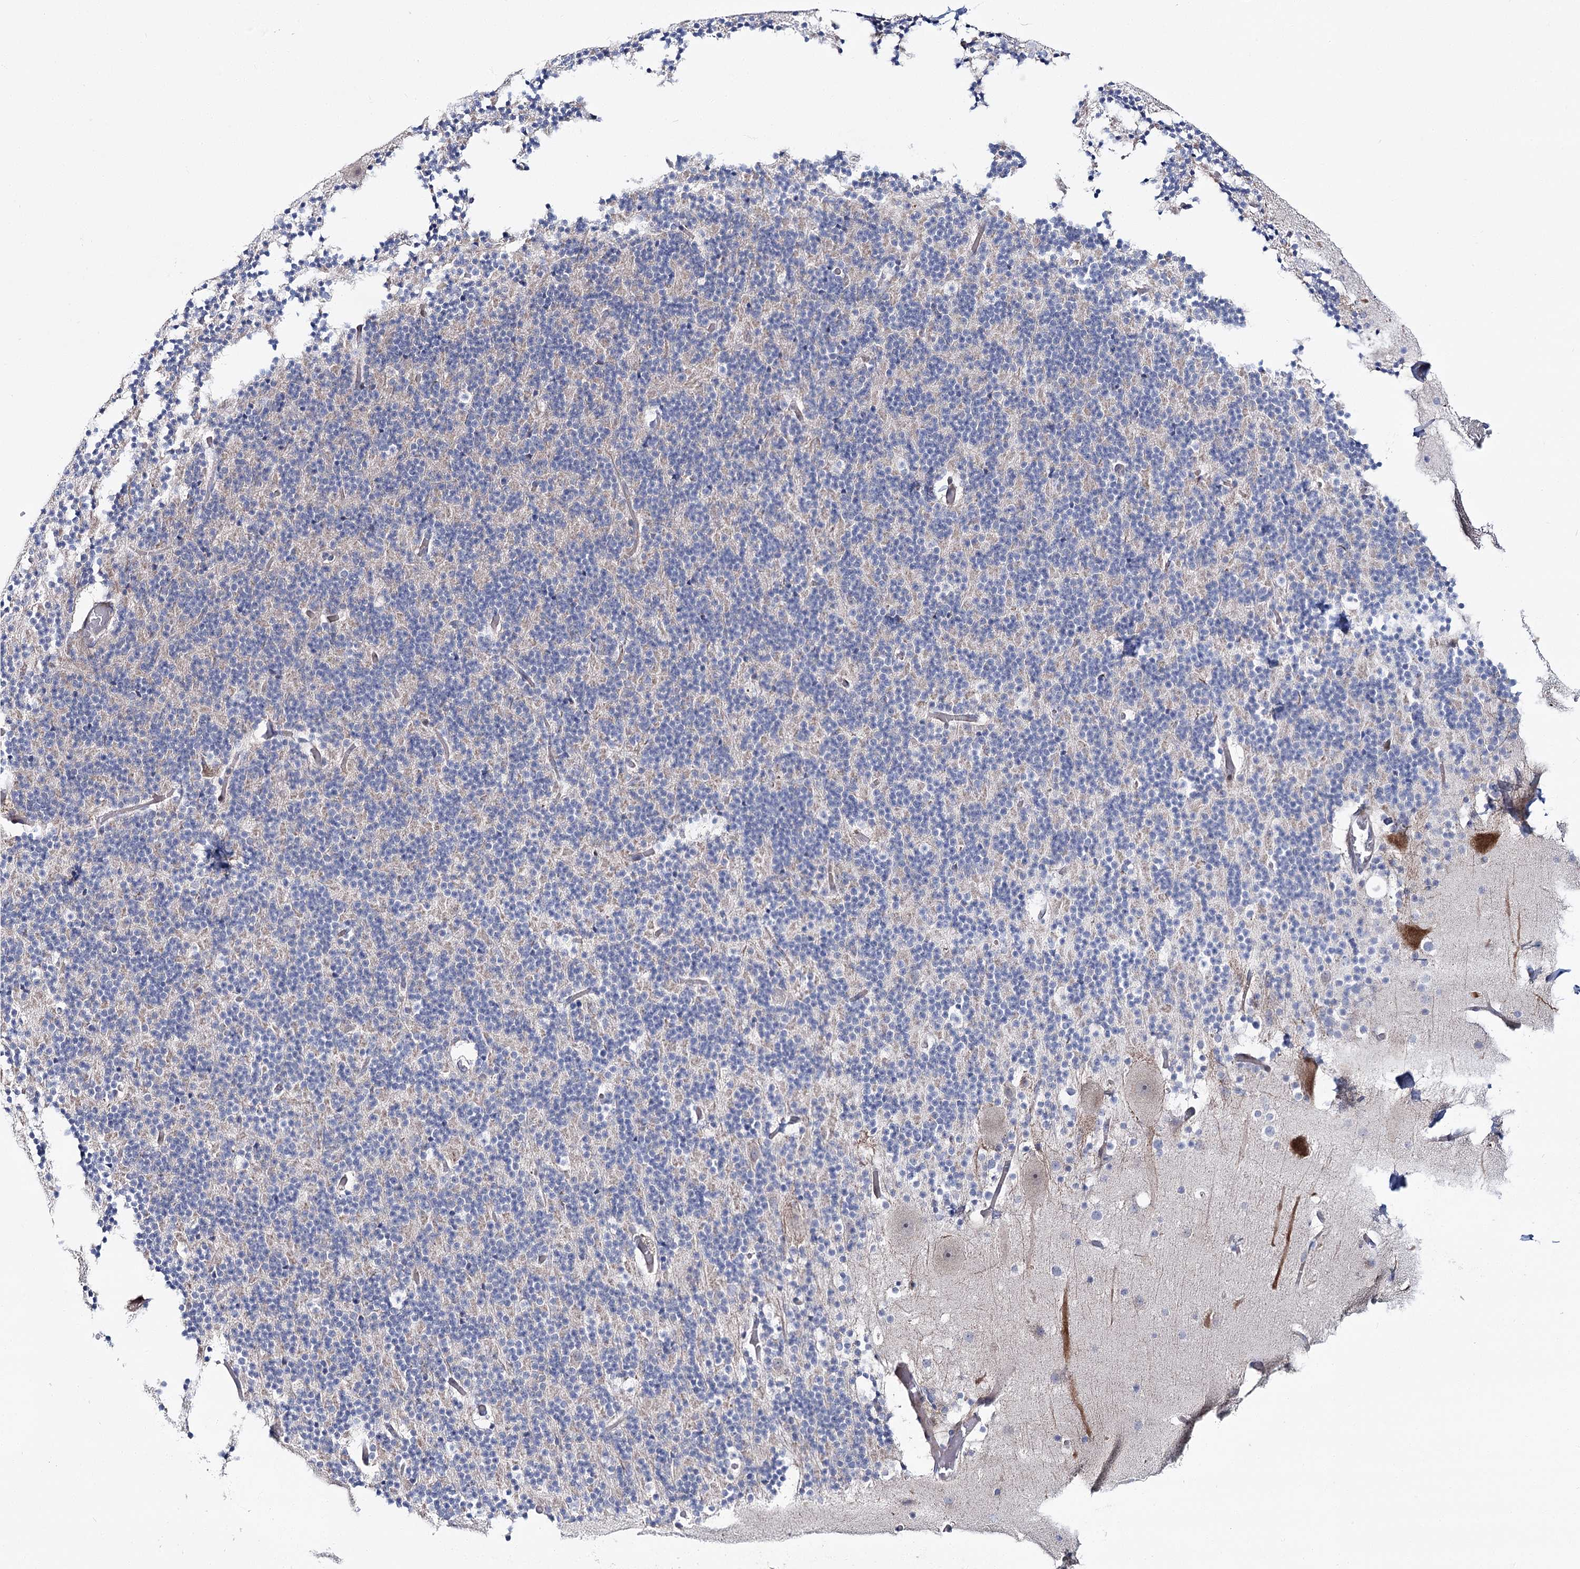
{"staining": {"intensity": "negative", "quantity": "none", "location": "none"}, "tissue": "cerebellum", "cell_type": "Cells in granular layer", "image_type": "normal", "snomed": [{"axis": "morphology", "description": "Normal tissue, NOS"}, {"axis": "topography", "description": "Cerebellum"}], "caption": "Cells in granular layer show no significant protein positivity in normal cerebellum.", "gene": "CPLANE1", "patient": {"sex": "male", "age": 57}}